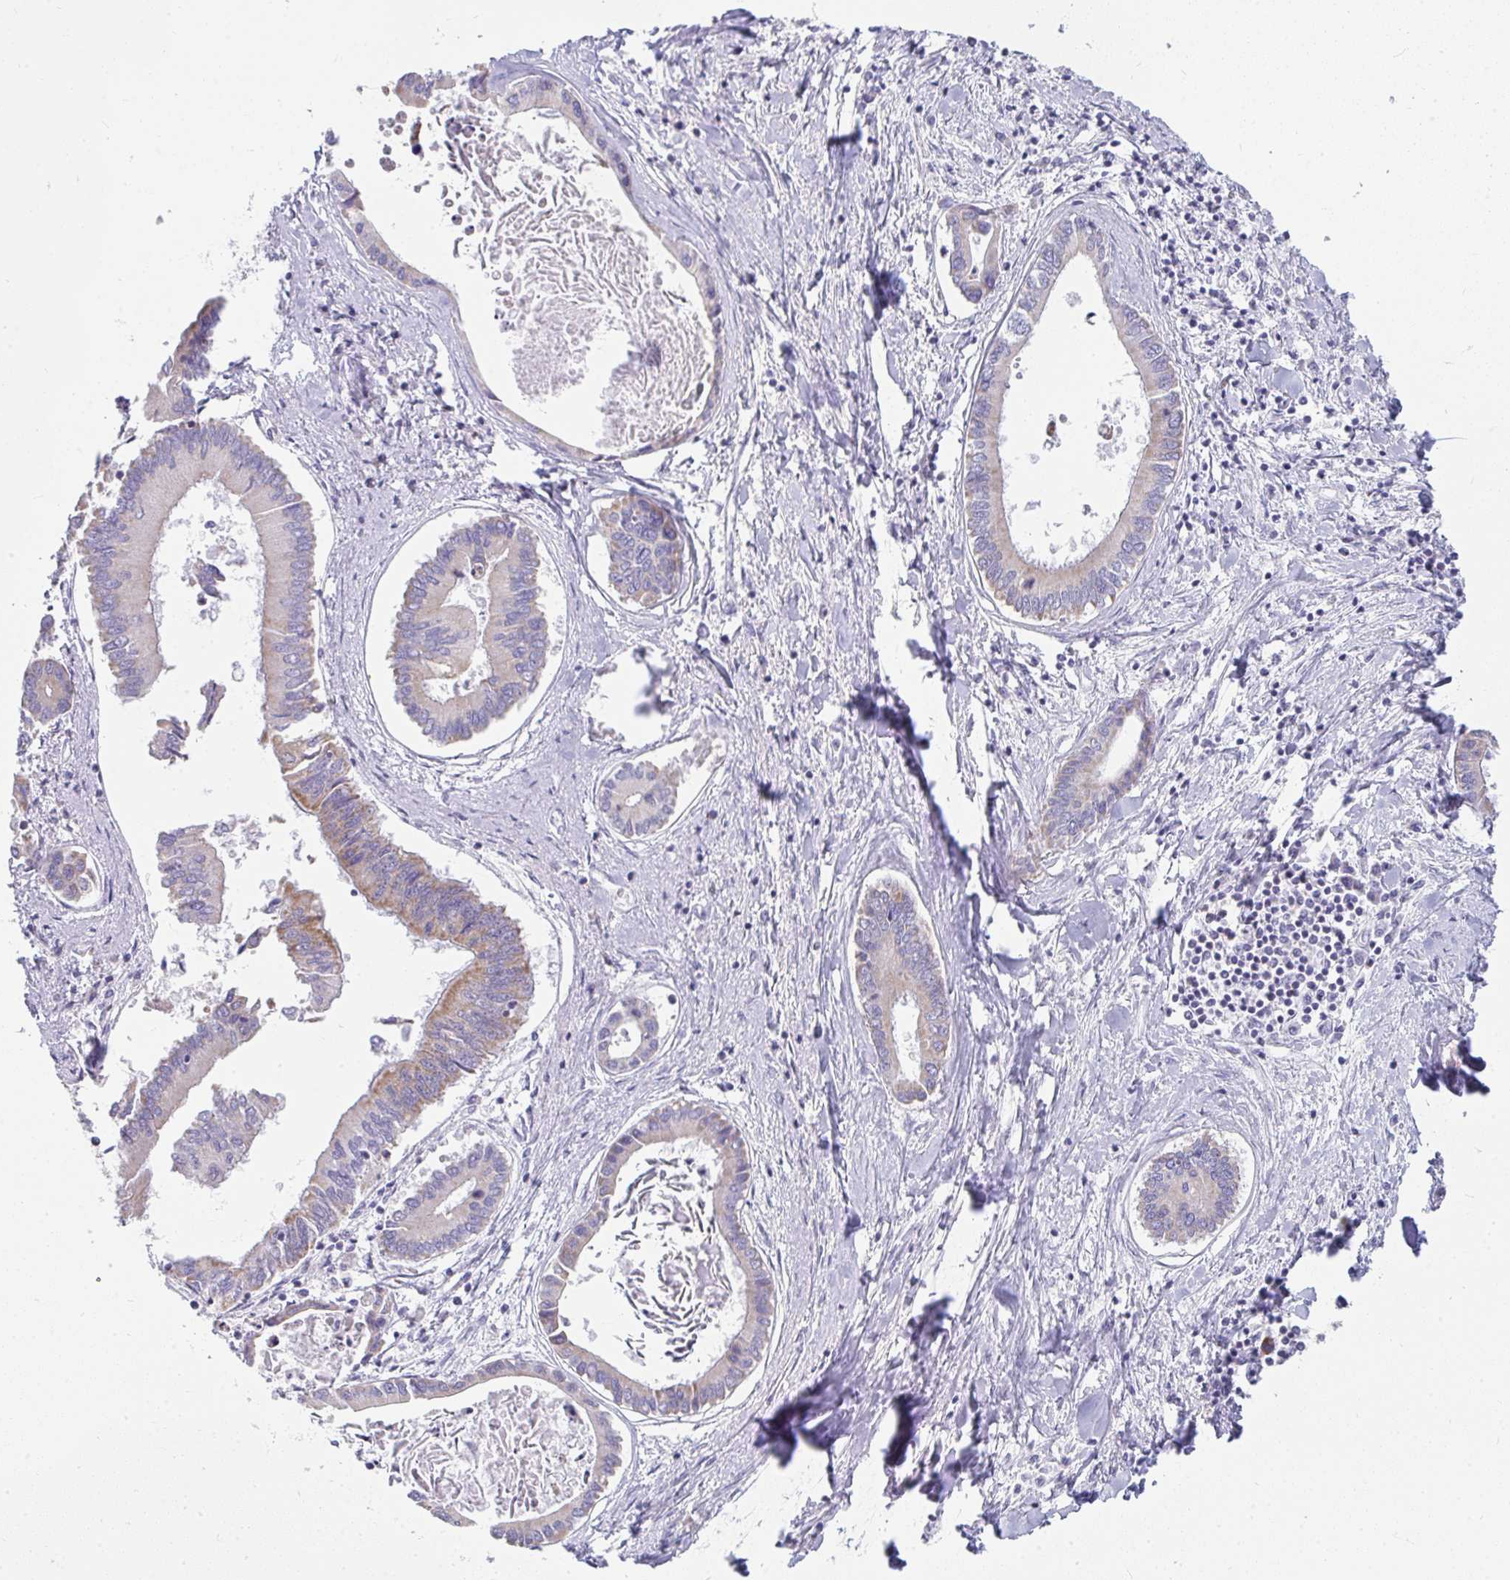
{"staining": {"intensity": "moderate", "quantity": "<25%", "location": "cytoplasmic/membranous"}, "tissue": "liver cancer", "cell_type": "Tumor cells", "image_type": "cancer", "snomed": [{"axis": "morphology", "description": "Cholangiocarcinoma"}, {"axis": "topography", "description": "Liver"}], "caption": "Moderate cytoplasmic/membranous protein staining is appreciated in approximately <25% of tumor cells in liver cholangiocarcinoma. The protein of interest is stained brown, and the nuclei are stained in blue (DAB IHC with brightfield microscopy, high magnification).", "gene": "SLC6A1", "patient": {"sex": "male", "age": 66}}